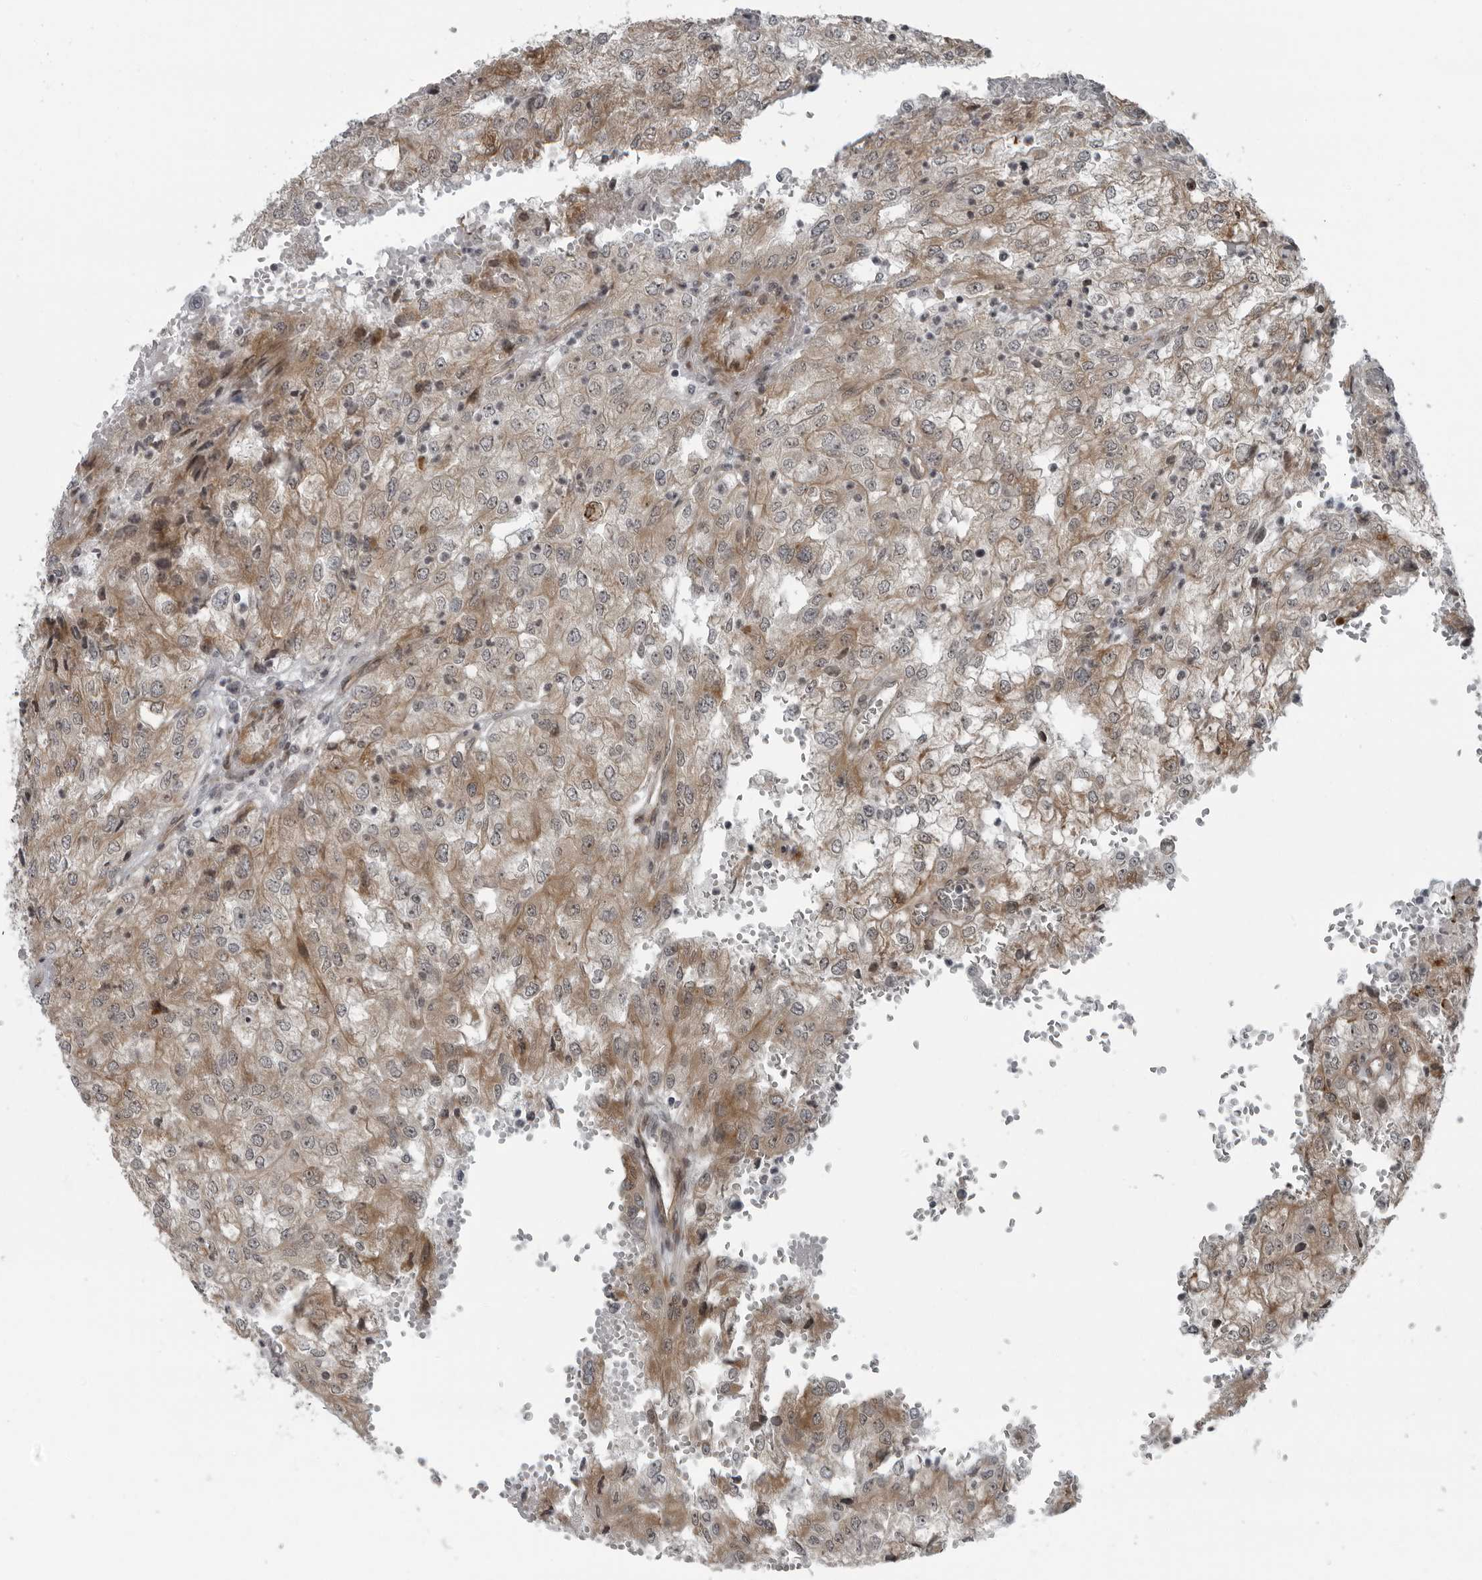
{"staining": {"intensity": "weak", "quantity": "25%-75%", "location": "cytoplasmic/membranous"}, "tissue": "renal cancer", "cell_type": "Tumor cells", "image_type": "cancer", "snomed": [{"axis": "morphology", "description": "Adenocarcinoma, NOS"}, {"axis": "topography", "description": "Kidney"}], "caption": "Protein staining demonstrates weak cytoplasmic/membranous positivity in about 25%-75% of tumor cells in renal cancer.", "gene": "FAM102B", "patient": {"sex": "female", "age": 54}}